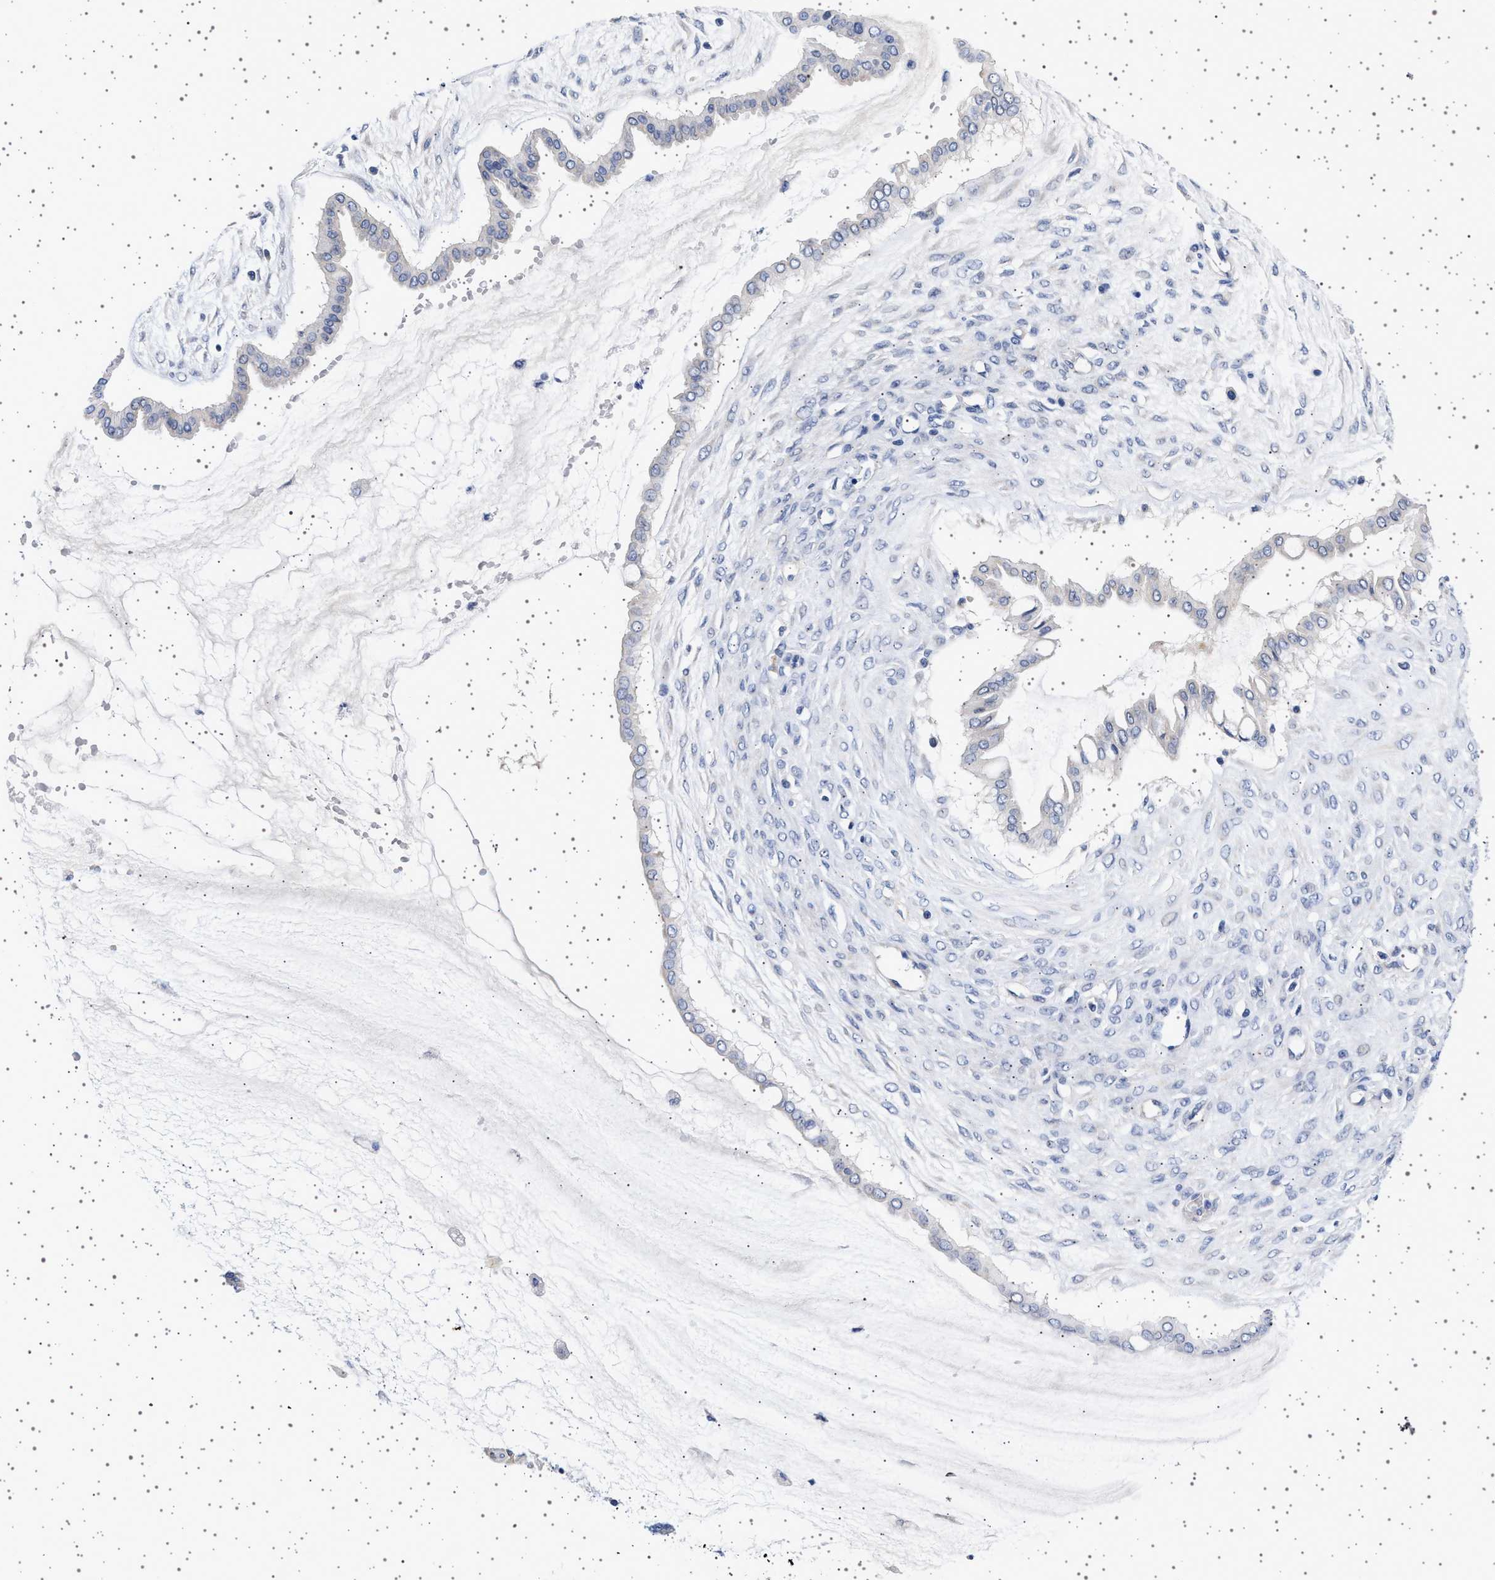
{"staining": {"intensity": "negative", "quantity": "none", "location": "none"}, "tissue": "ovarian cancer", "cell_type": "Tumor cells", "image_type": "cancer", "snomed": [{"axis": "morphology", "description": "Cystadenocarcinoma, mucinous, NOS"}, {"axis": "topography", "description": "Ovary"}], "caption": "The micrograph demonstrates no staining of tumor cells in ovarian cancer. (Stains: DAB immunohistochemistry with hematoxylin counter stain, Microscopy: brightfield microscopy at high magnification).", "gene": "TRMT10B", "patient": {"sex": "female", "age": 73}}